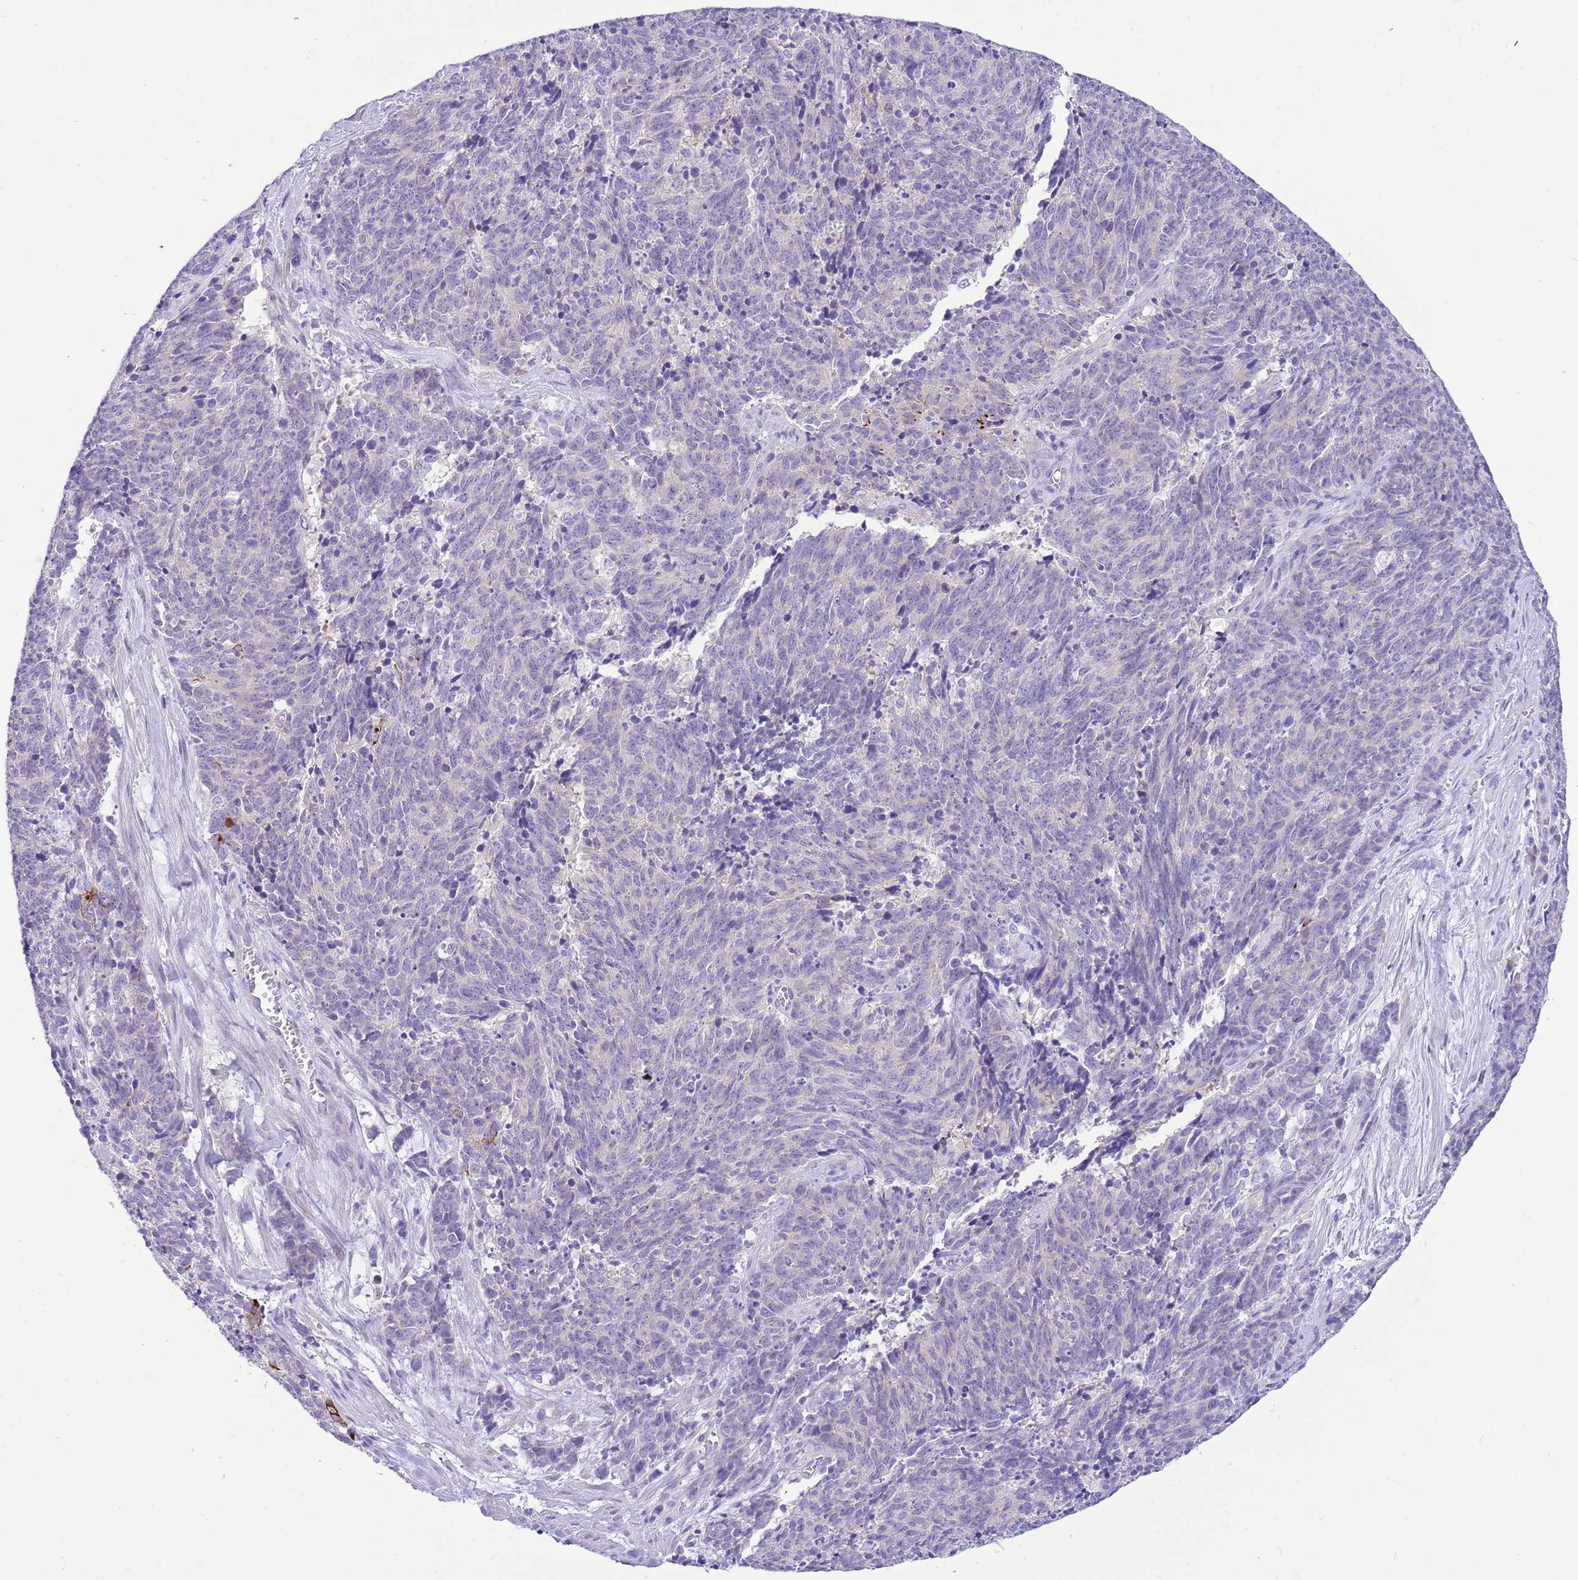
{"staining": {"intensity": "negative", "quantity": "none", "location": "none"}, "tissue": "cervical cancer", "cell_type": "Tumor cells", "image_type": "cancer", "snomed": [{"axis": "morphology", "description": "Squamous cell carcinoma, NOS"}, {"axis": "topography", "description": "Cervix"}], "caption": "This is an immunohistochemistry (IHC) histopathology image of cervical cancer (squamous cell carcinoma). There is no staining in tumor cells.", "gene": "R3HDM4", "patient": {"sex": "female", "age": 29}}